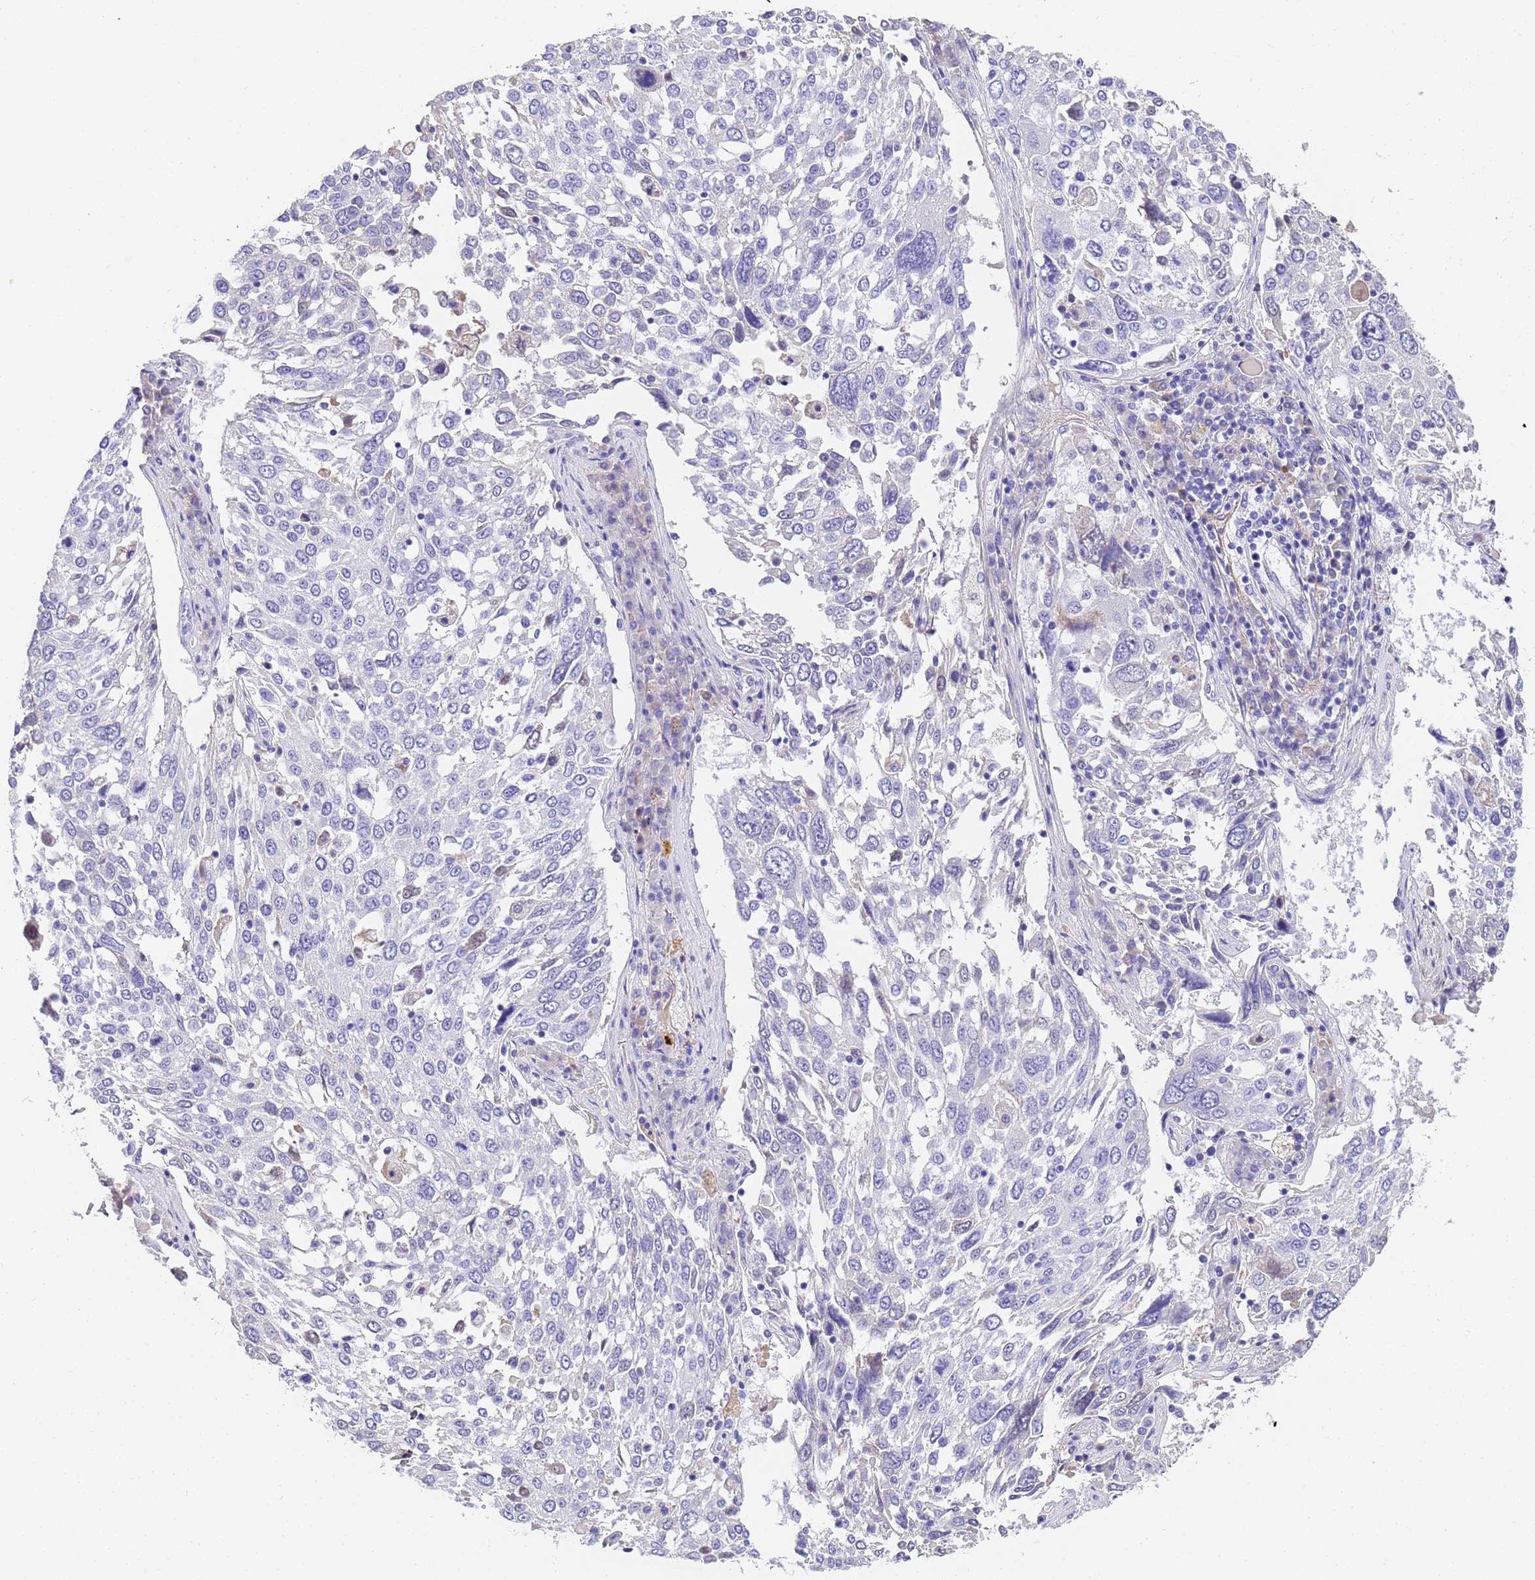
{"staining": {"intensity": "negative", "quantity": "none", "location": "none"}, "tissue": "lung cancer", "cell_type": "Tumor cells", "image_type": "cancer", "snomed": [{"axis": "morphology", "description": "Squamous cell carcinoma, NOS"}, {"axis": "topography", "description": "Lung"}], "caption": "Immunohistochemical staining of lung cancer exhibits no significant positivity in tumor cells. (DAB (3,3'-diaminobenzidine) immunohistochemistry (IHC), high magnification).", "gene": "CFHR2", "patient": {"sex": "male", "age": 65}}